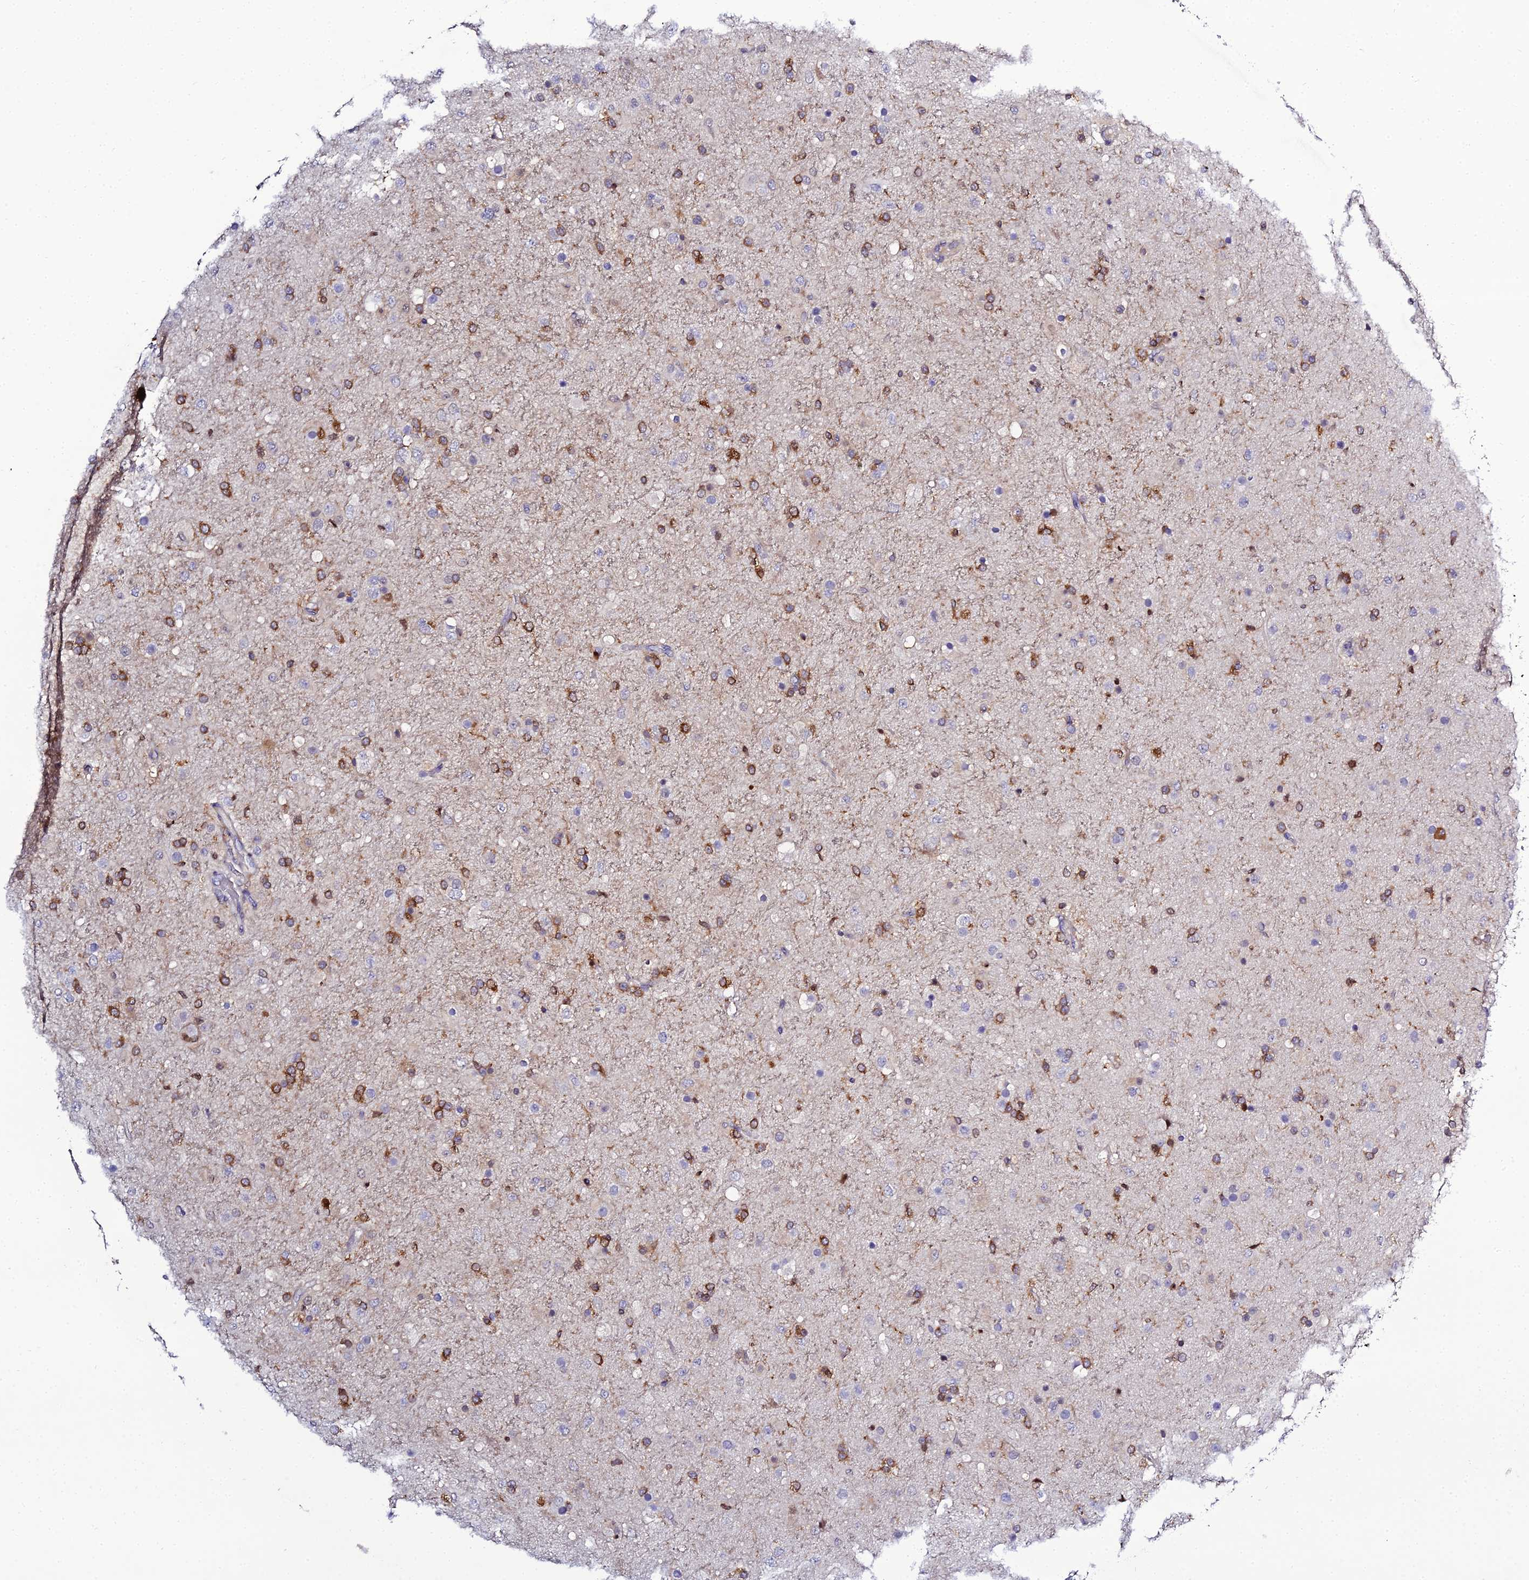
{"staining": {"intensity": "negative", "quantity": "none", "location": "none"}, "tissue": "glioma", "cell_type": "Tumor cells", "image_type": "cancer", "snomed": [{"axis": "morphology", "description": "Glioma, malignant, Low grade"}, {"axis": "topography", "description": "Brain"}], "caption": "A high-resolution photomicrograph shows IHC staining of glioma, which demonstrates no significant positivity in tumor cells.", "gene": "IL4I1", "patient": {"sex": "male", "age": 65}}